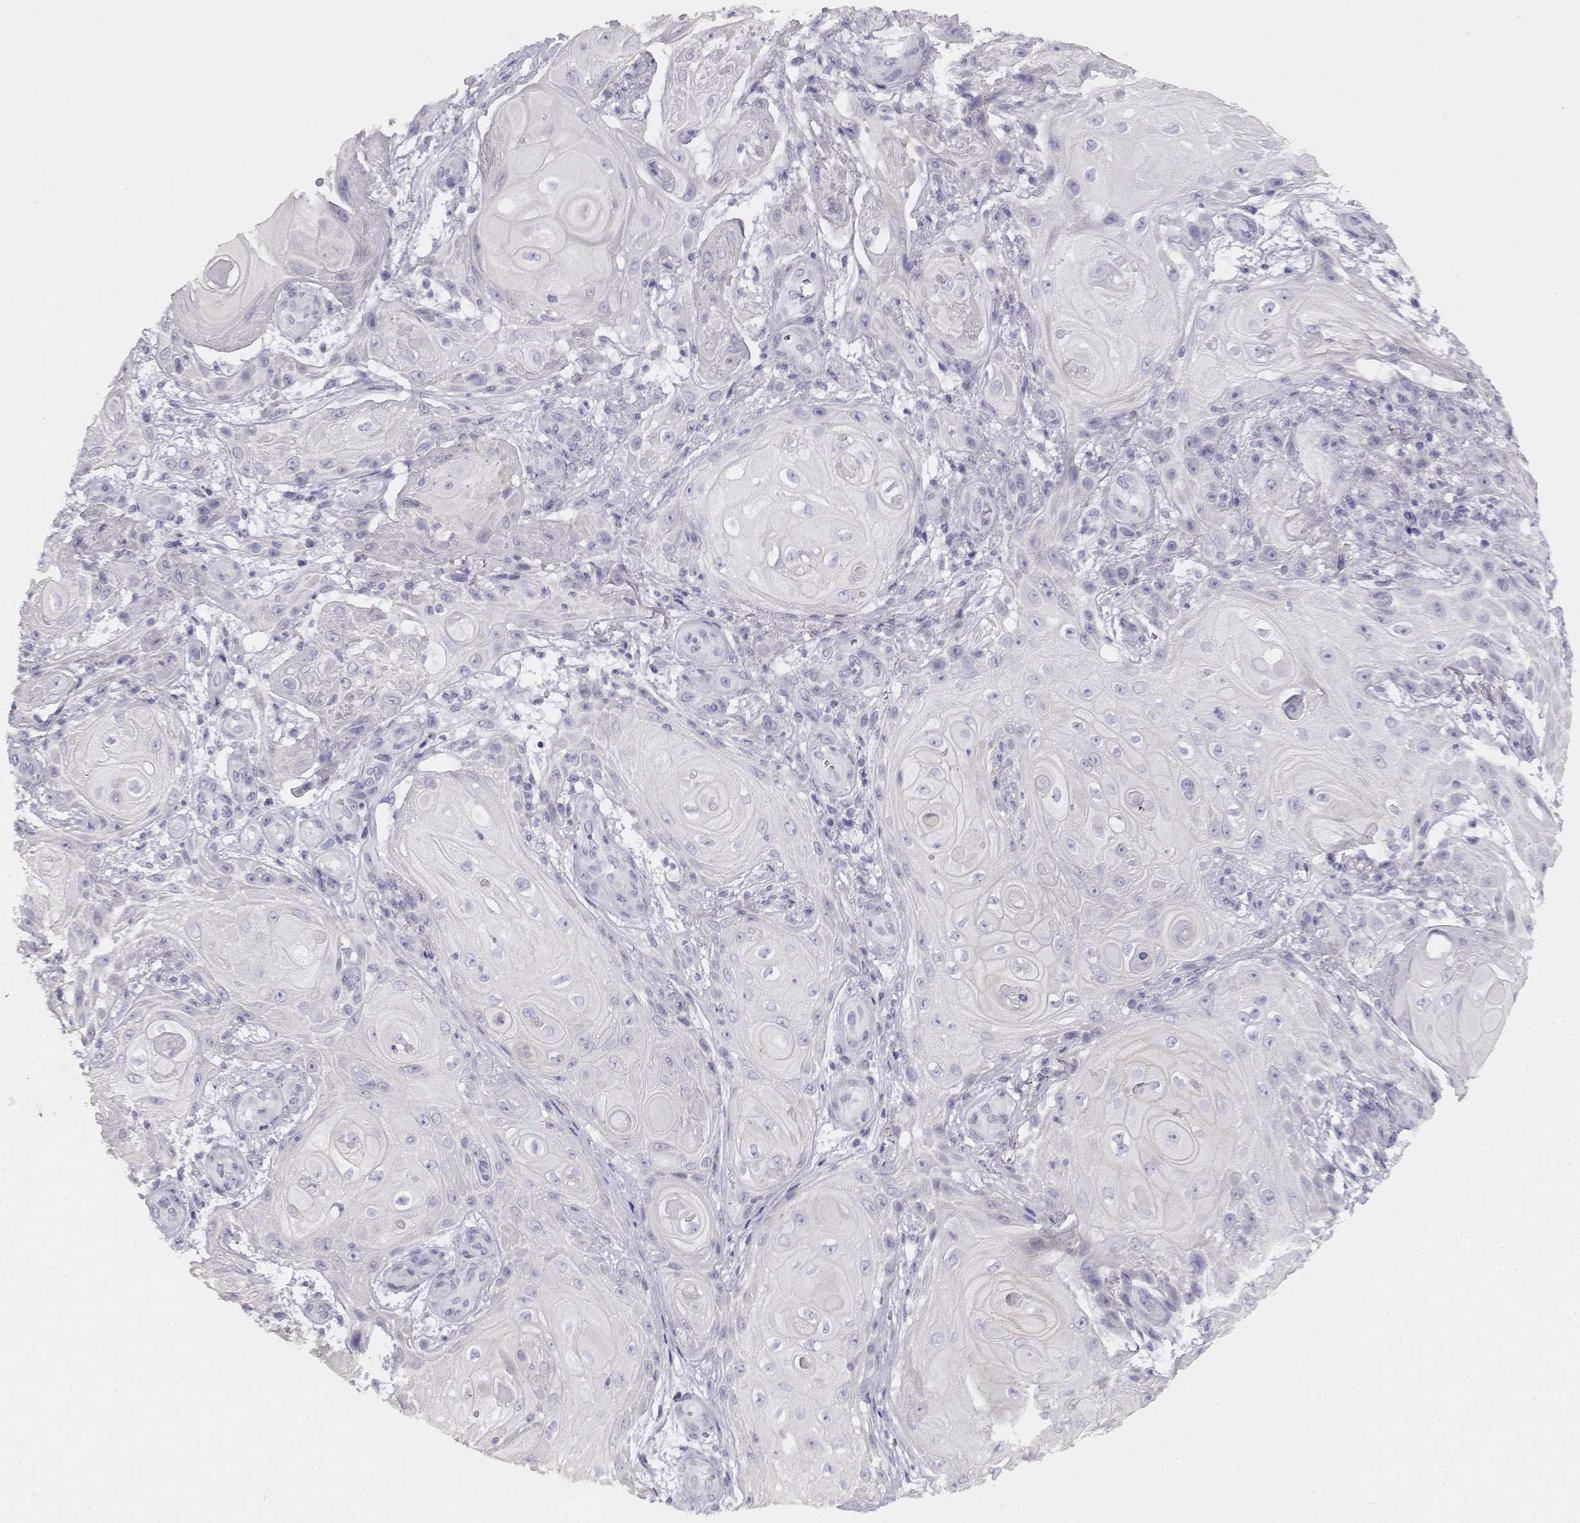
{"staining": {"intensity": "negative", "quantity": "none", "location": "none"}, "tissue": "skin cancer", "cell_type": "Tumor cells", "image_type": "cancer", "snomed": [{"axis": "morphology", "description": "Squamous cell carcinoma, NOS"}, {"axis": "topography", "description": "Skin"}], "caption": "Skin cancer stained for a protein using immunohistochemistry shows no expression tumor cells.", "gene": "CREB3L3", "patient": {"sex": "male", "age": 62}}